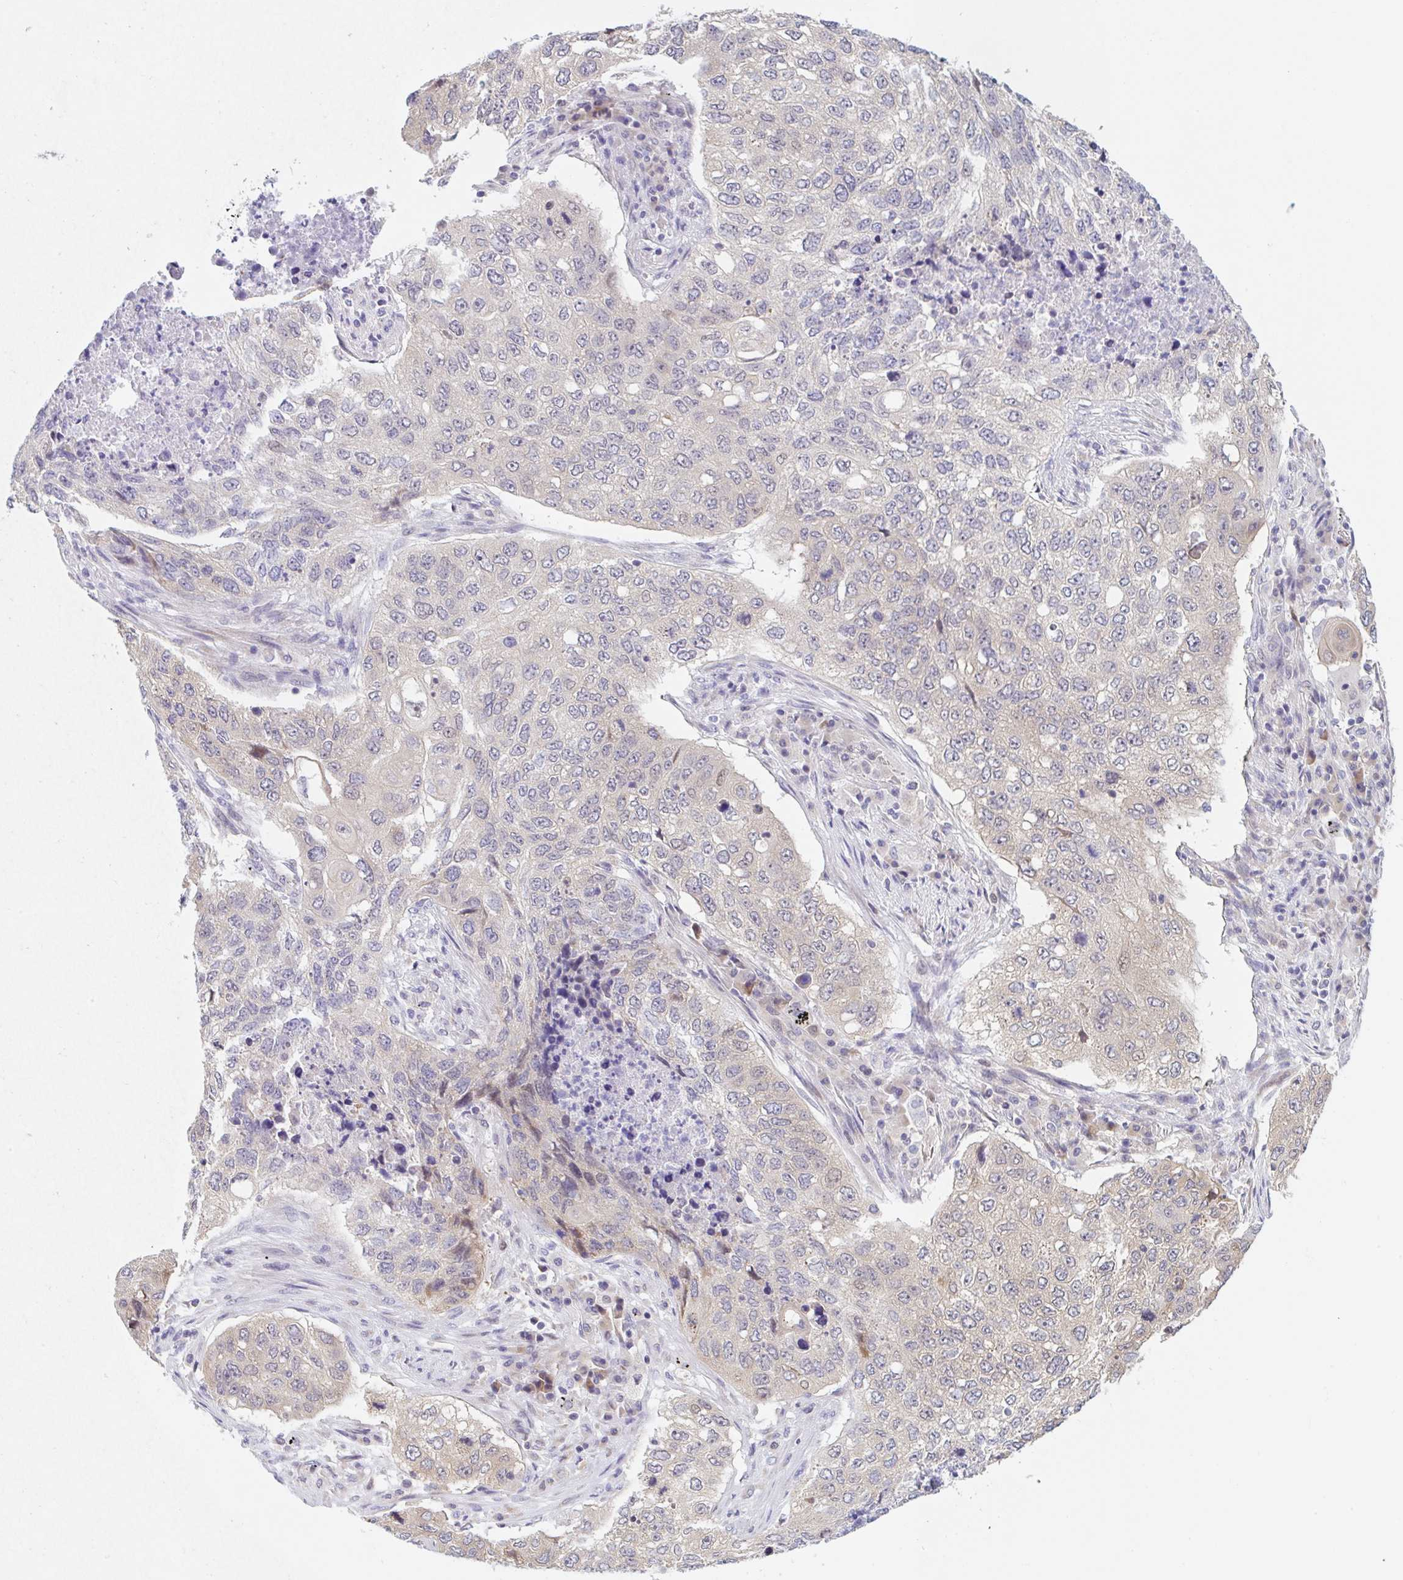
{"staining": {"intensity": "negative", "quantity": "none", "location": "none"}, "tissue": "lung cancer", "cell_type": "Tumor cells", "image_type": "cancer", "snomed": [{"axis": "morphology", "description": "Squamous cell carcinoma, NOS"}, {"axis": "topography", "description": "Lung"}], "caption": "This image is of lung squamous cell carcinoma stained with immunohistochemistry to label a protein in brown with the nuclei are counter-stained blue. There is no positivity in tumor cells.", "gene": "TBPL2", "patient": {"sex": "female", "age": 63}}